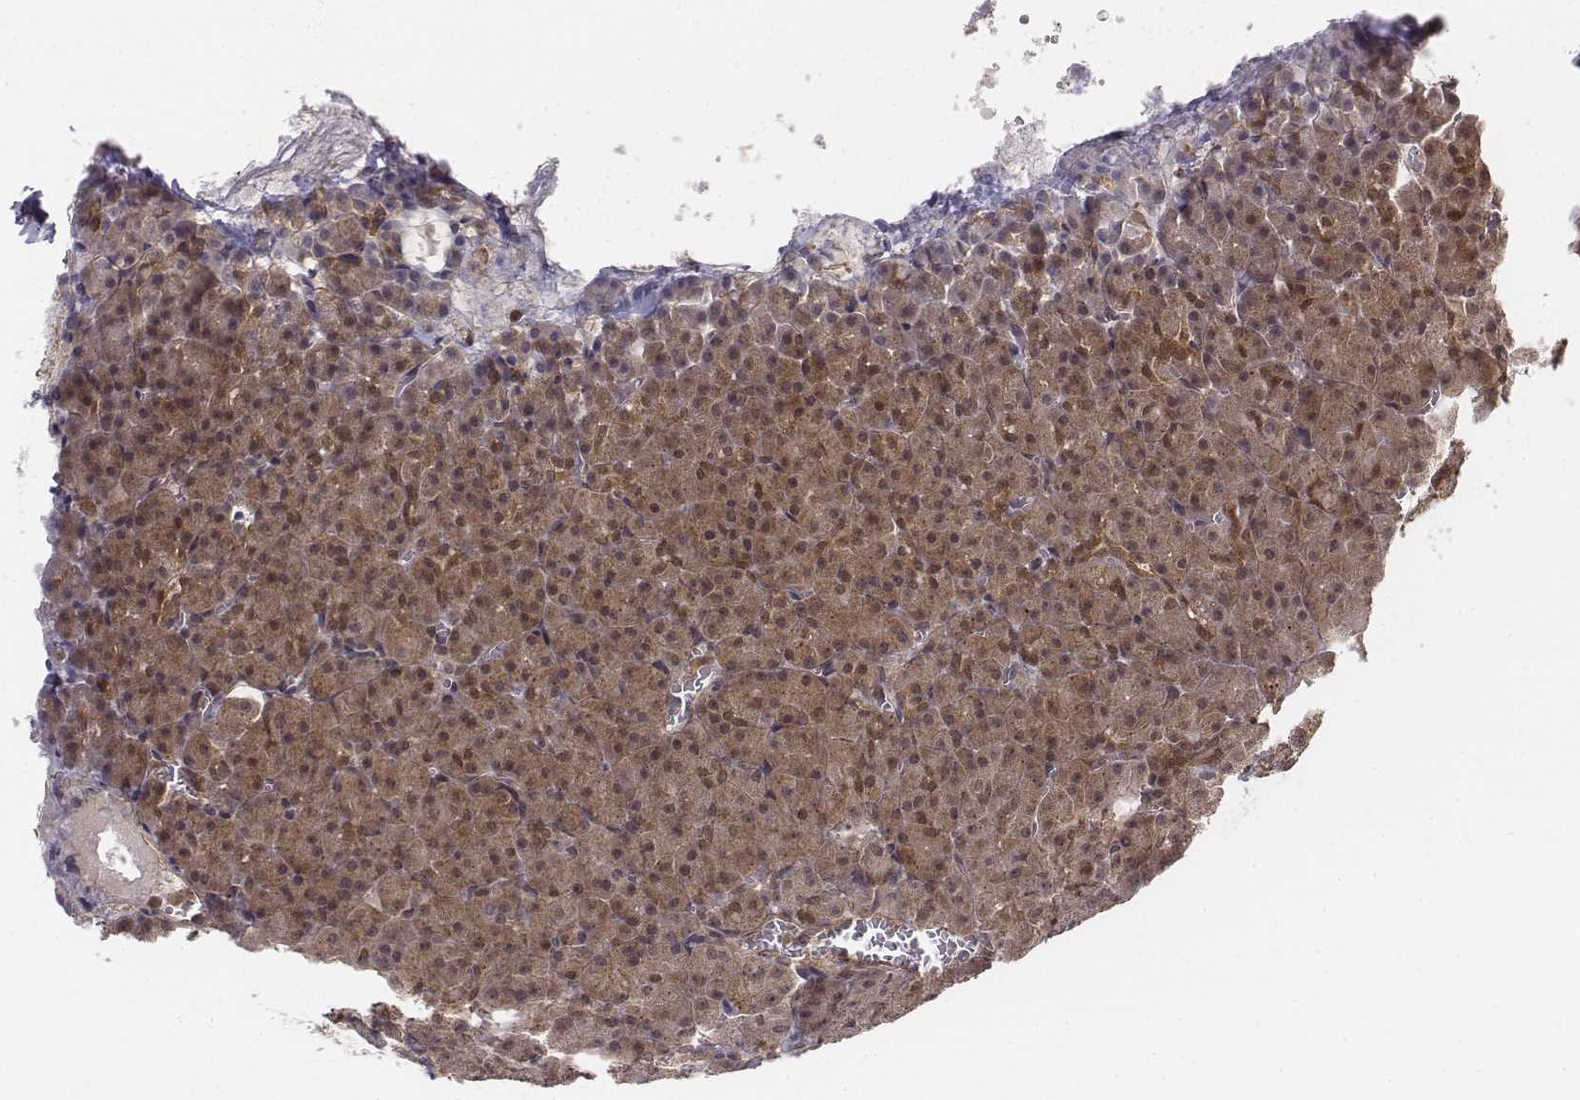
{"staining": {"intensity": "moderate", "quantity": ">75%", "location": "cytoplasmic/membranous"}, "tissue": "pancreas", "cell_type": "Exocrine glandular cells", "image_type": "normal", "snomed": [{"axis": "morphology", "description": "Normal tissue, NOS"}, {"axis": "topography", "description": "Pancreas"}], "caption": "A micrograph showing moderate cytoplasmic/membranous positivity in approximately >75% of exocrine glandular cells in benign pancreas, as visualized by brown immunohistochemical staining.", "gene": "ZFYVE19", "patient": {"sex": "female", "age": 74}}